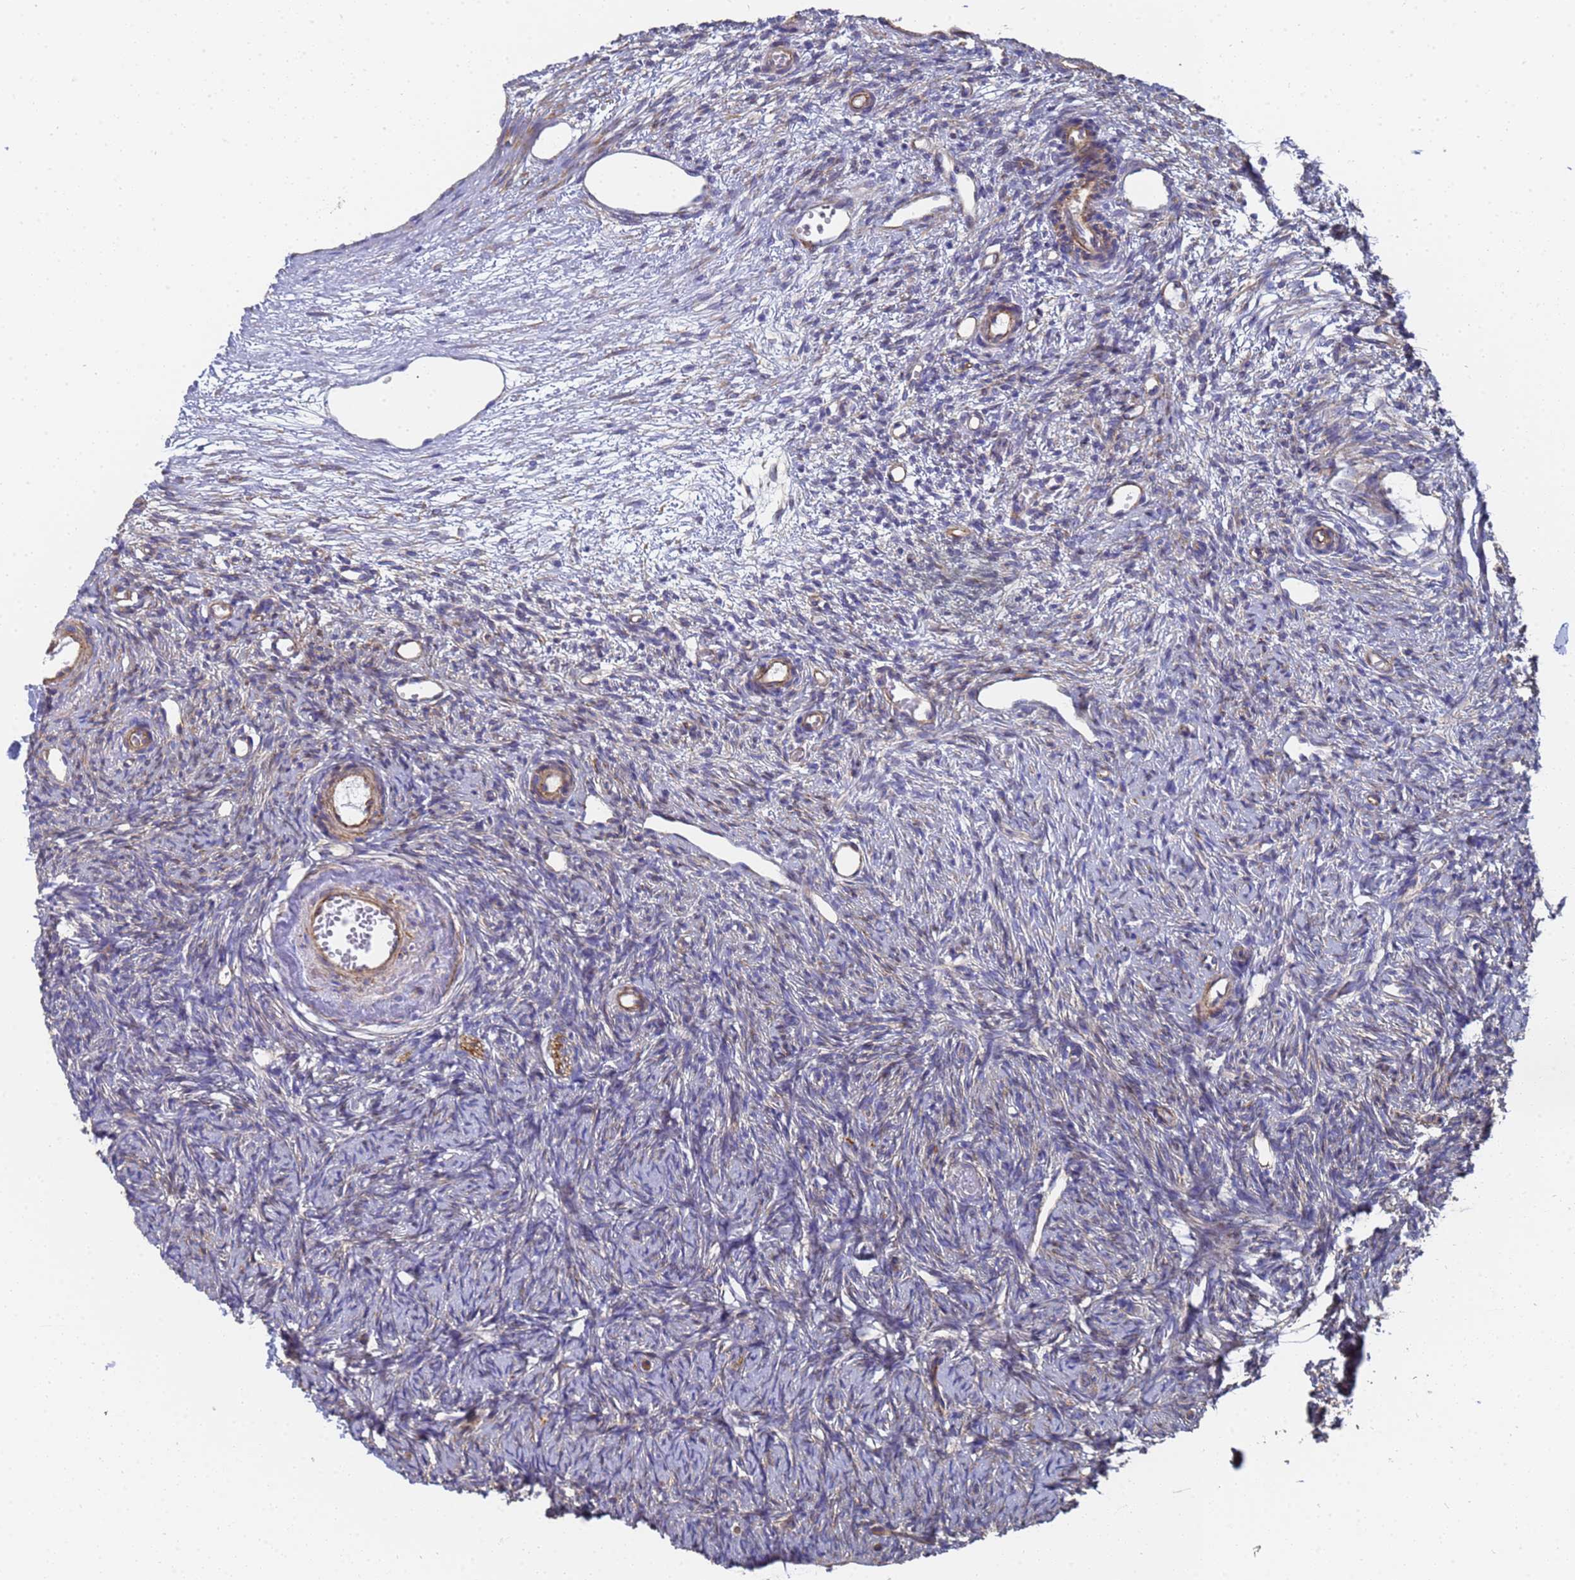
{"staining": {"intensity": "negative", "quantity": "none", "location": "none"}, "tissue": "ovary", "cell_type": "Ovarian stroma cells", "image_type": "normal", "snomed": [{"axis": "morphology", "description": "Normal tissue, NOS"}, {"axis": "topography", "description": "Ovary"}], "caption": "DAB immunohistochemical staining of normal ovary demonstrates no significant staining in ovarian stroma cells.", "gene": "ENSG00000198211", "patient": {"sex": "female", "age": 51}}